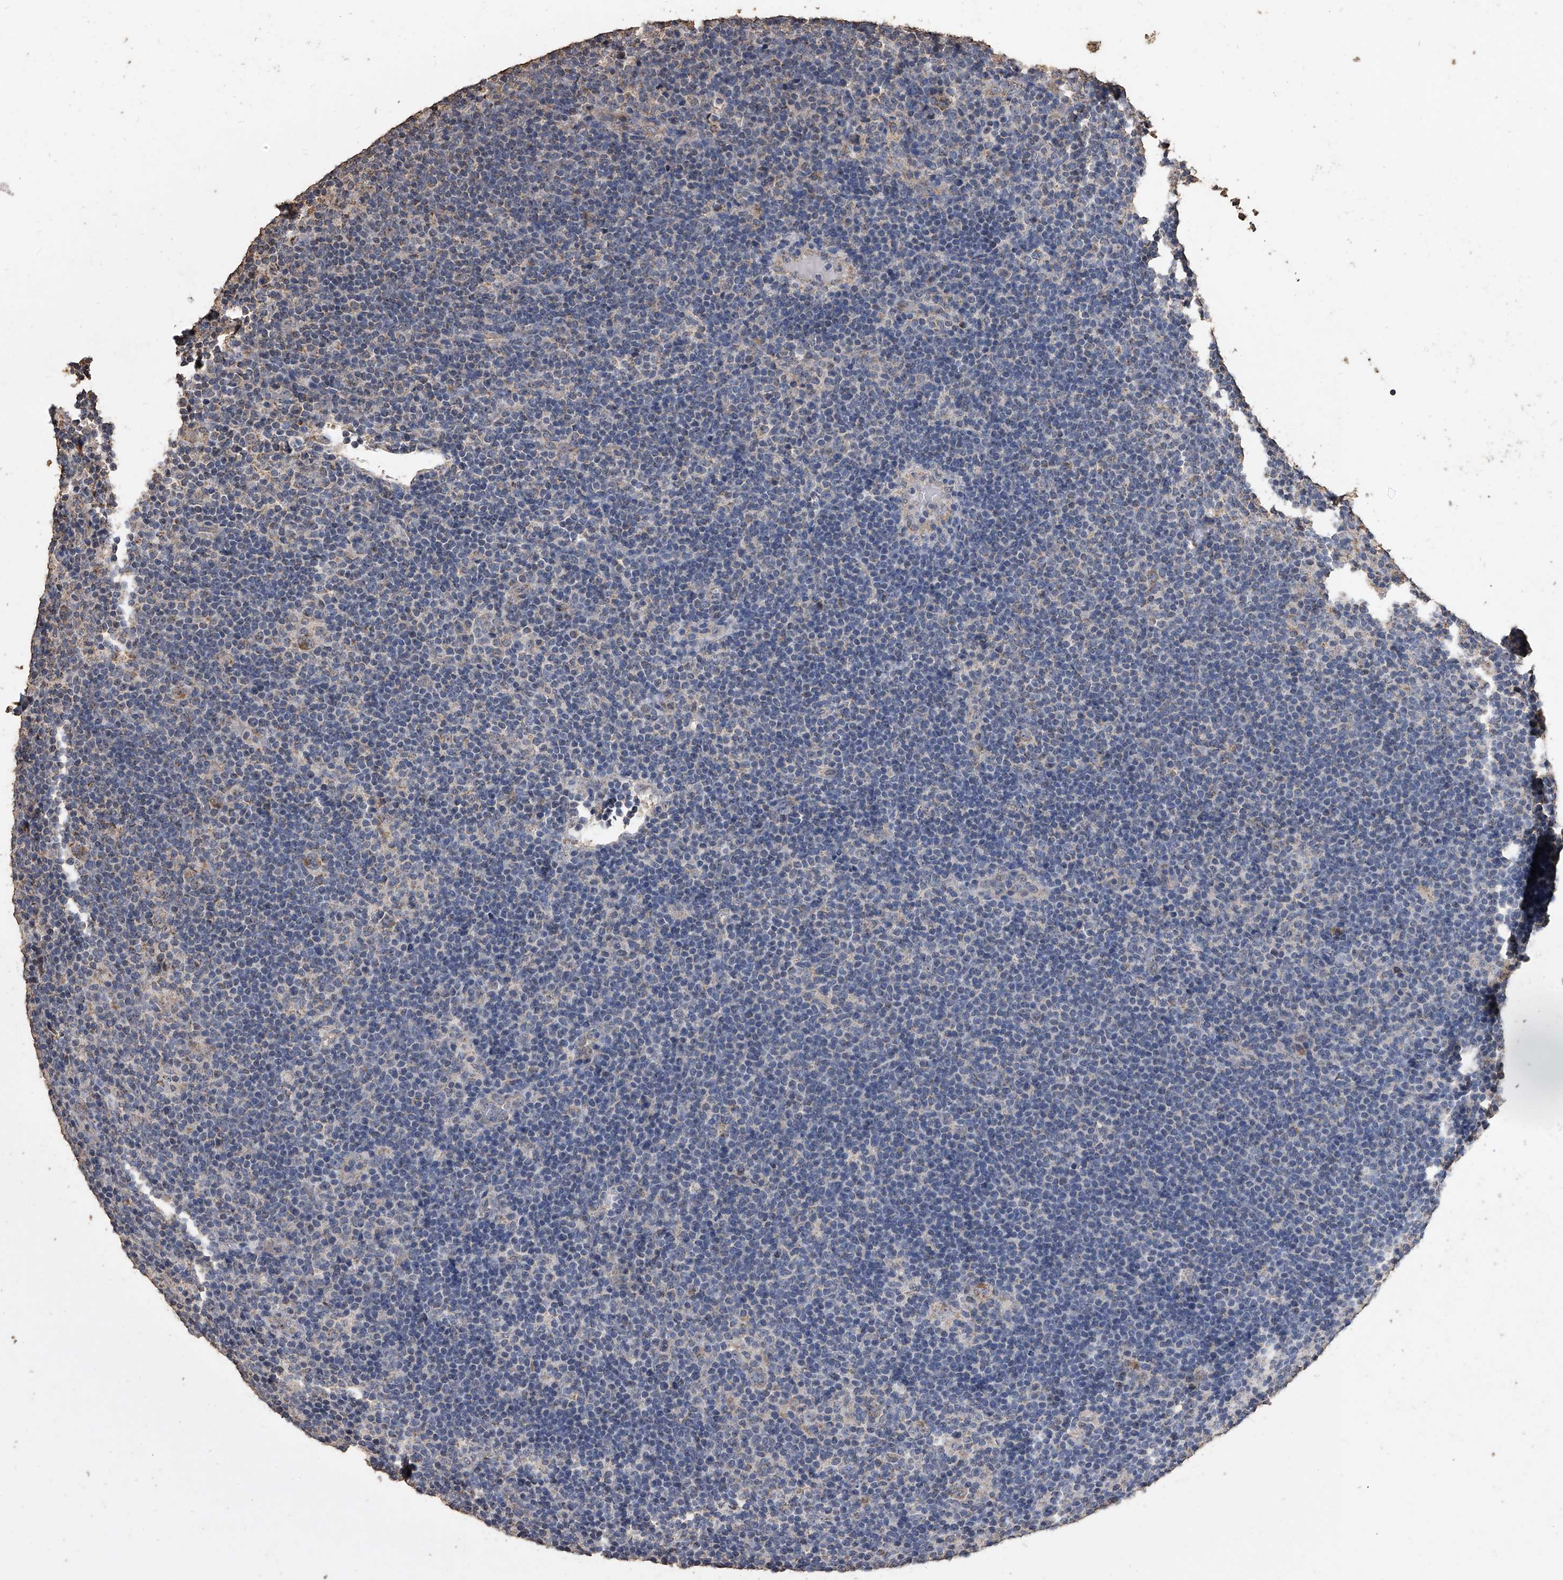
{"staining": {"intensity": "weak", "quantity": "25%-75%", "location": "cytoplasmic/membranous"}, "tissue": "lymphoma", "cell_type": "Tumor cells", "image_type": "cancer", "snomed": [{"axis": "morphology", "description": "Hodgkin's disease, NOS"}, {"axis": "topography", "description": "Lymph node"}], "caption": "A photomicrograph of lymphoma stained for a protein shows weak cytoplasmic/membranous brown staining in tumor cells. The staining was performed using DAB to visualize the protein expression in brown, while the nuclei were stained in blue with hematoxylin (Magnification: 20x).", "gene": "MRPL28", "patient": {"sex": "female", "age": 57}}